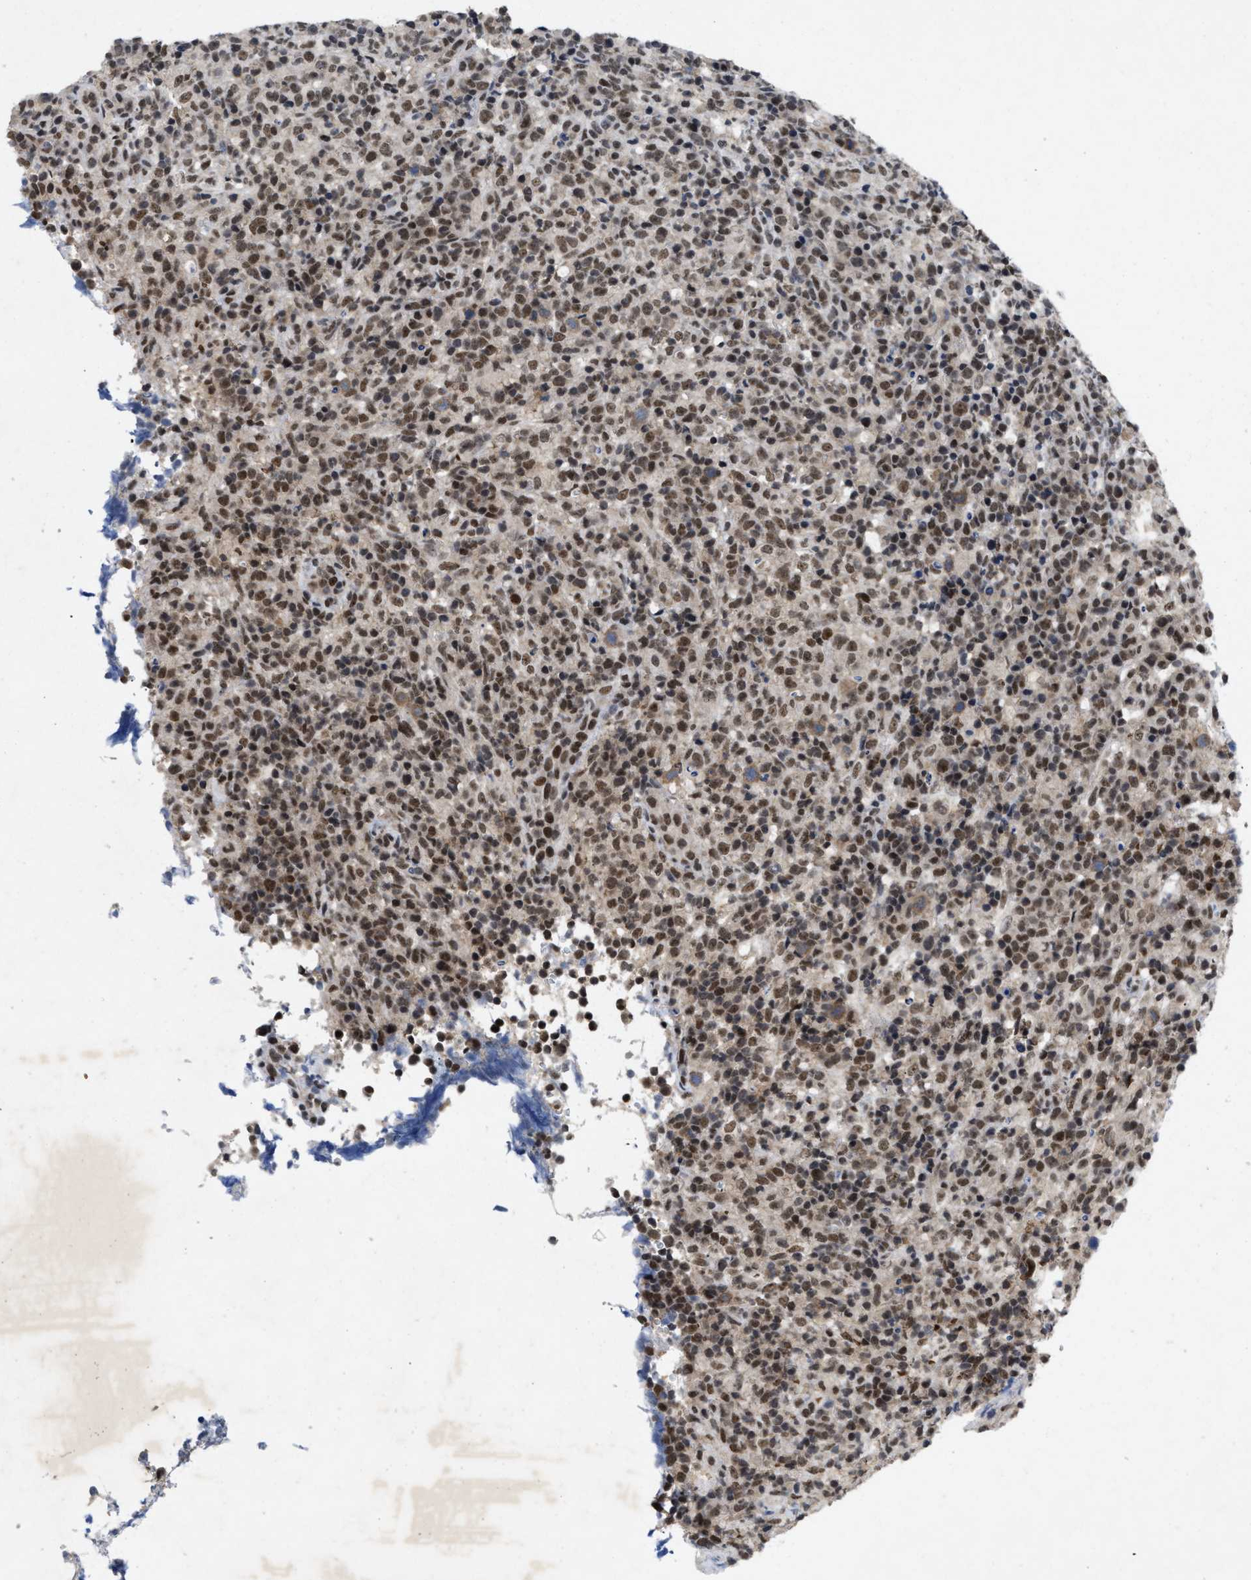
{"staining": {"intensity": "moderate", "quantity": ">75%", "location": "nuclear"}, "tissue": "lymphoma", "cell_type": "Tumor cells", "image_type": "cancer", "snomed": [{"axis": "morphology", "description": "Malignant lymphoma, non-Hodgkin's type, High grade"}, {"axis": "topography", "description": "Lymph node"}], "caption": "High-power microscopy captured an IHC image of malignant lymphoma, non-Hodgkin's type (high-grade), revealing moderate nuclear staining in approximately >75% of tumor cells.", "gene": "ZNF346", "patient": {"sex": "female", "age": 76}}